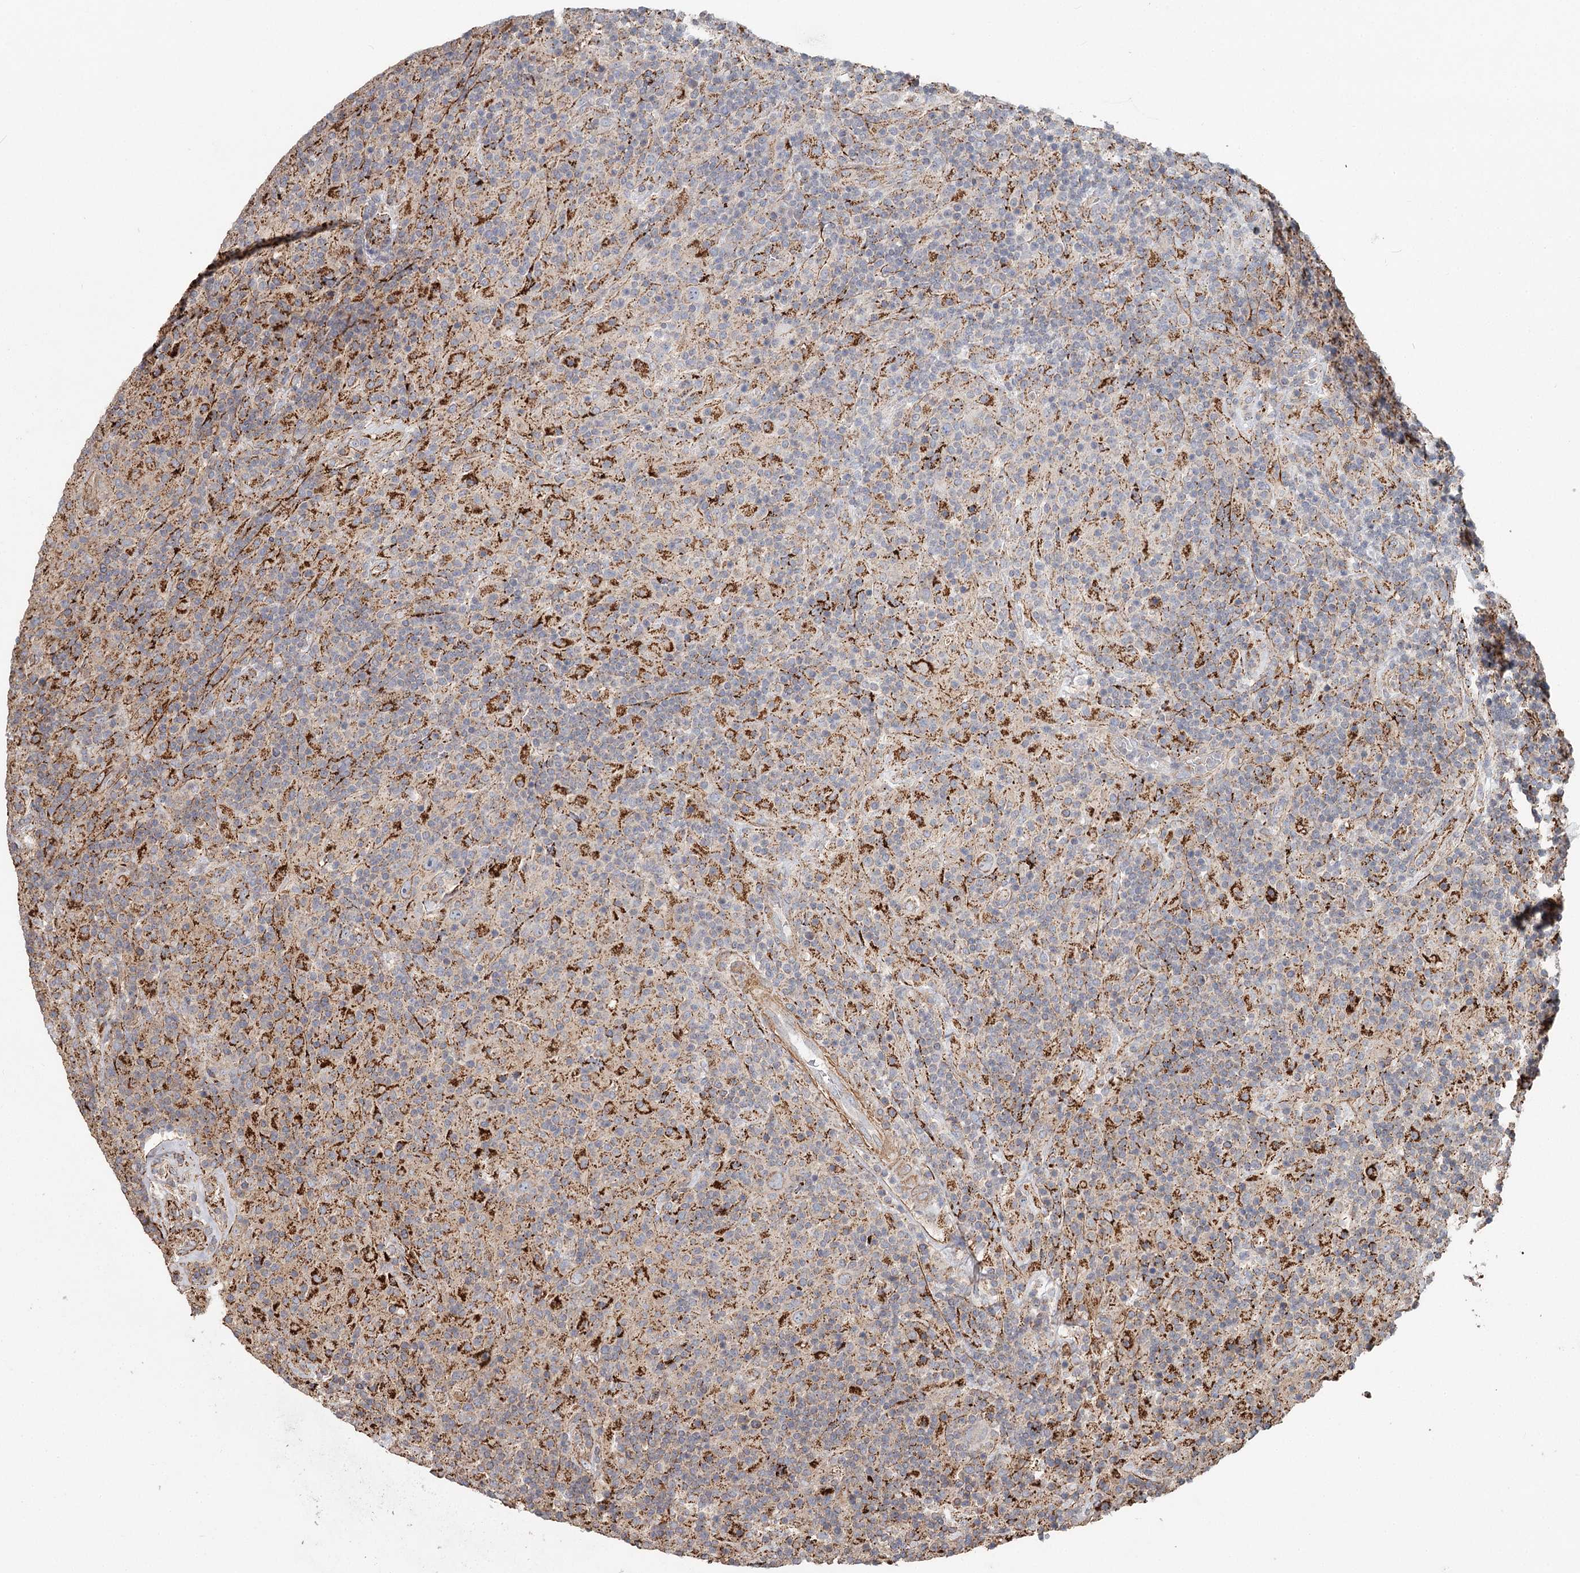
{"staining": {"intensity": "weak", "quantity": "25%-75%", "location": "cytoplasmic/membranous"}, "tissue": "lymphoma", "cell_type": "Tumor cells", "image_type": "cancer", "snomed": [{"axis": "morphology", "description": "Hodgkin's disease, NOS"}, {"axis": "topography", "description": "Lymph node"}], "caption": "Weak cytoplasmic/membranous positivity for a protein is seen in approximately 25%-75% of tumor cells of lymphoma using IHC.", "gene": "DHRS9", "patient": {"sex": "male", "age": 70}}